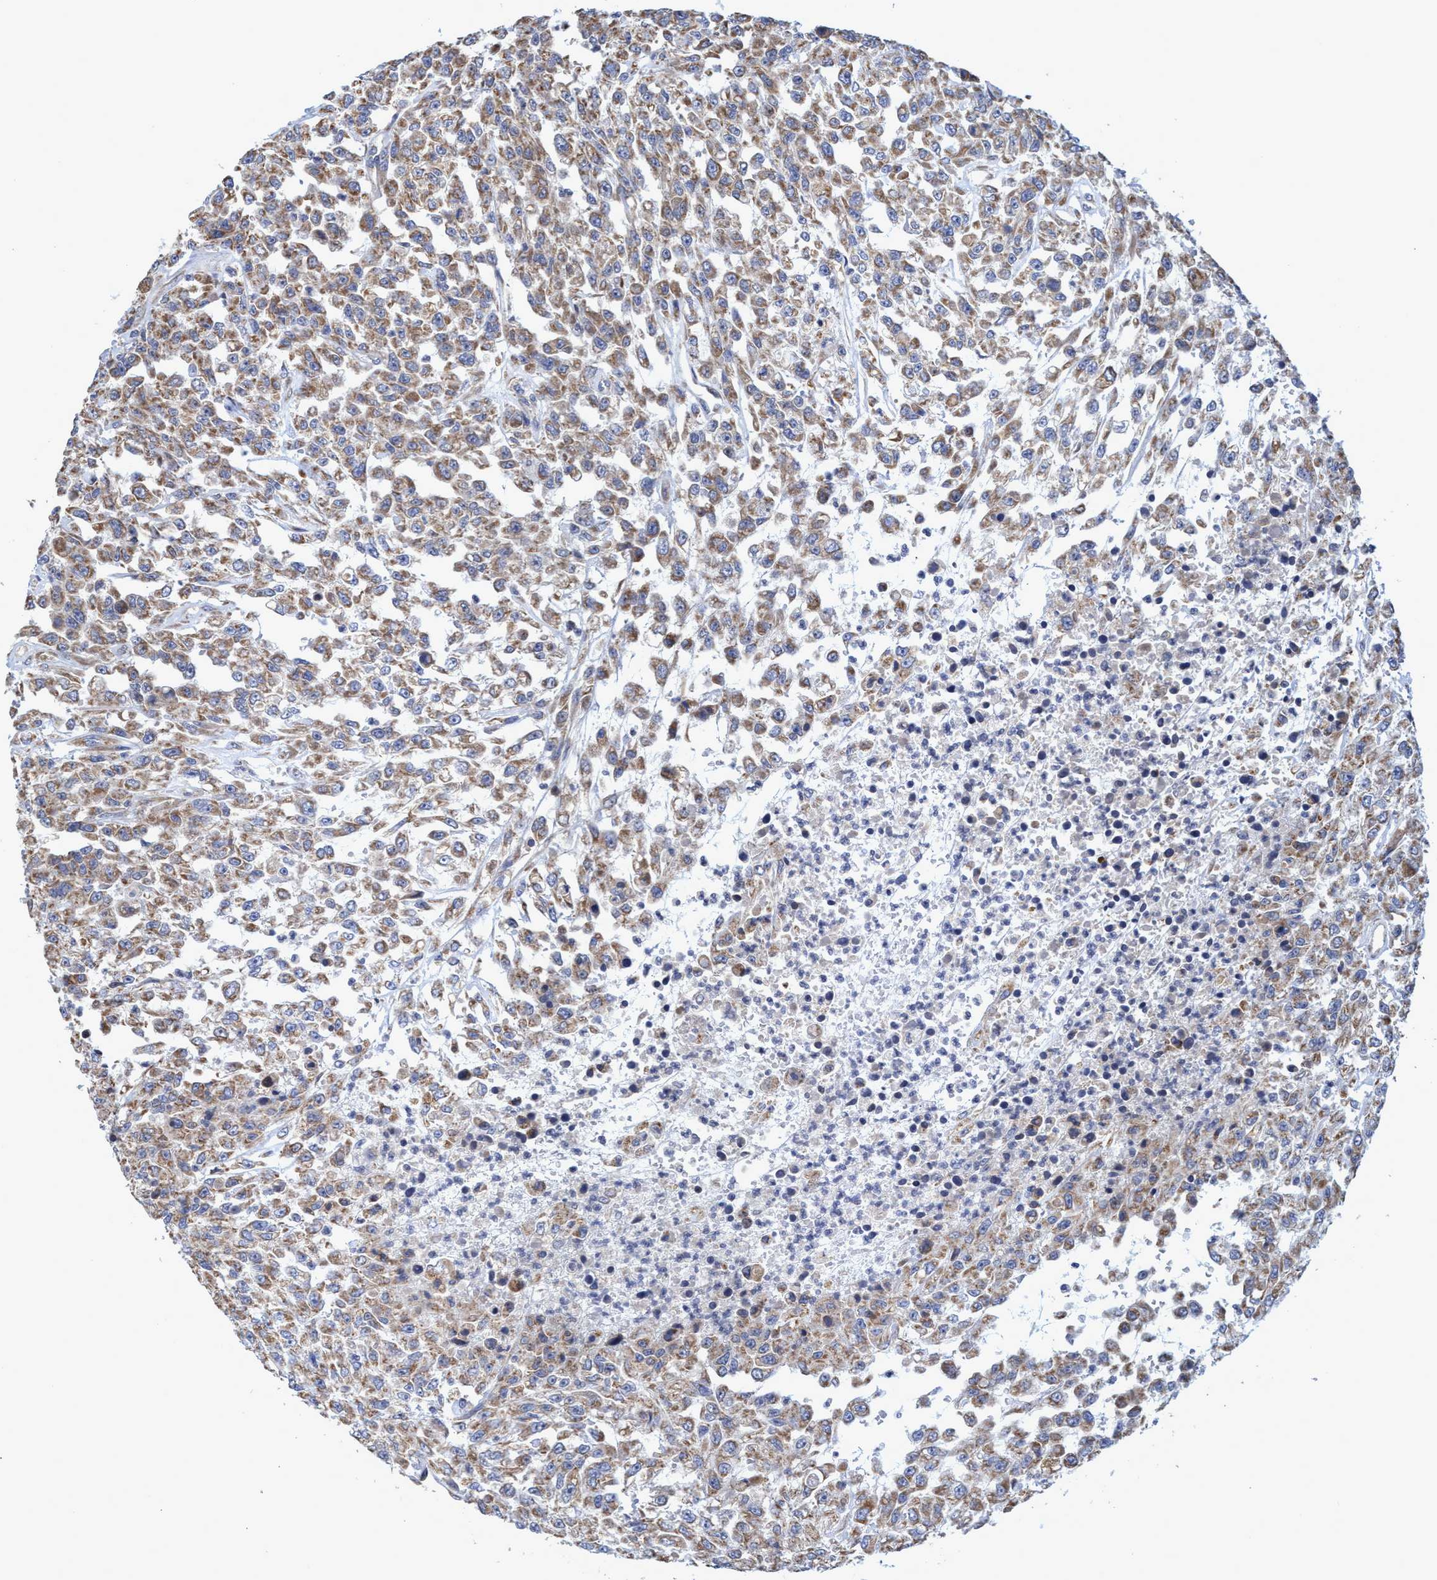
{"staining": {"intensity": "weak", "quantity": ">75%", "location": "cytoplasmic/membranous"}, "tissue": "urothelial cancer", "cell_type": "Tumor cells", "image_type": "cancer", "snomed": [{"axis": "morphology", "description": "Urothelial carcinoma, High grade"}, {"axis": "topography", "description": "Urinary bladder"}], "caption": "Immunohistochemistry (IHC) (DAB (3,3'-diaminobenzidine)) staining of human urothelial carcinoma (high-grade) displays weak cytoplasmic/membranous protein staining in about >75% of tumor cells.", "gene": "NAT16", "patient": {"sex": "male", "age": 46}}